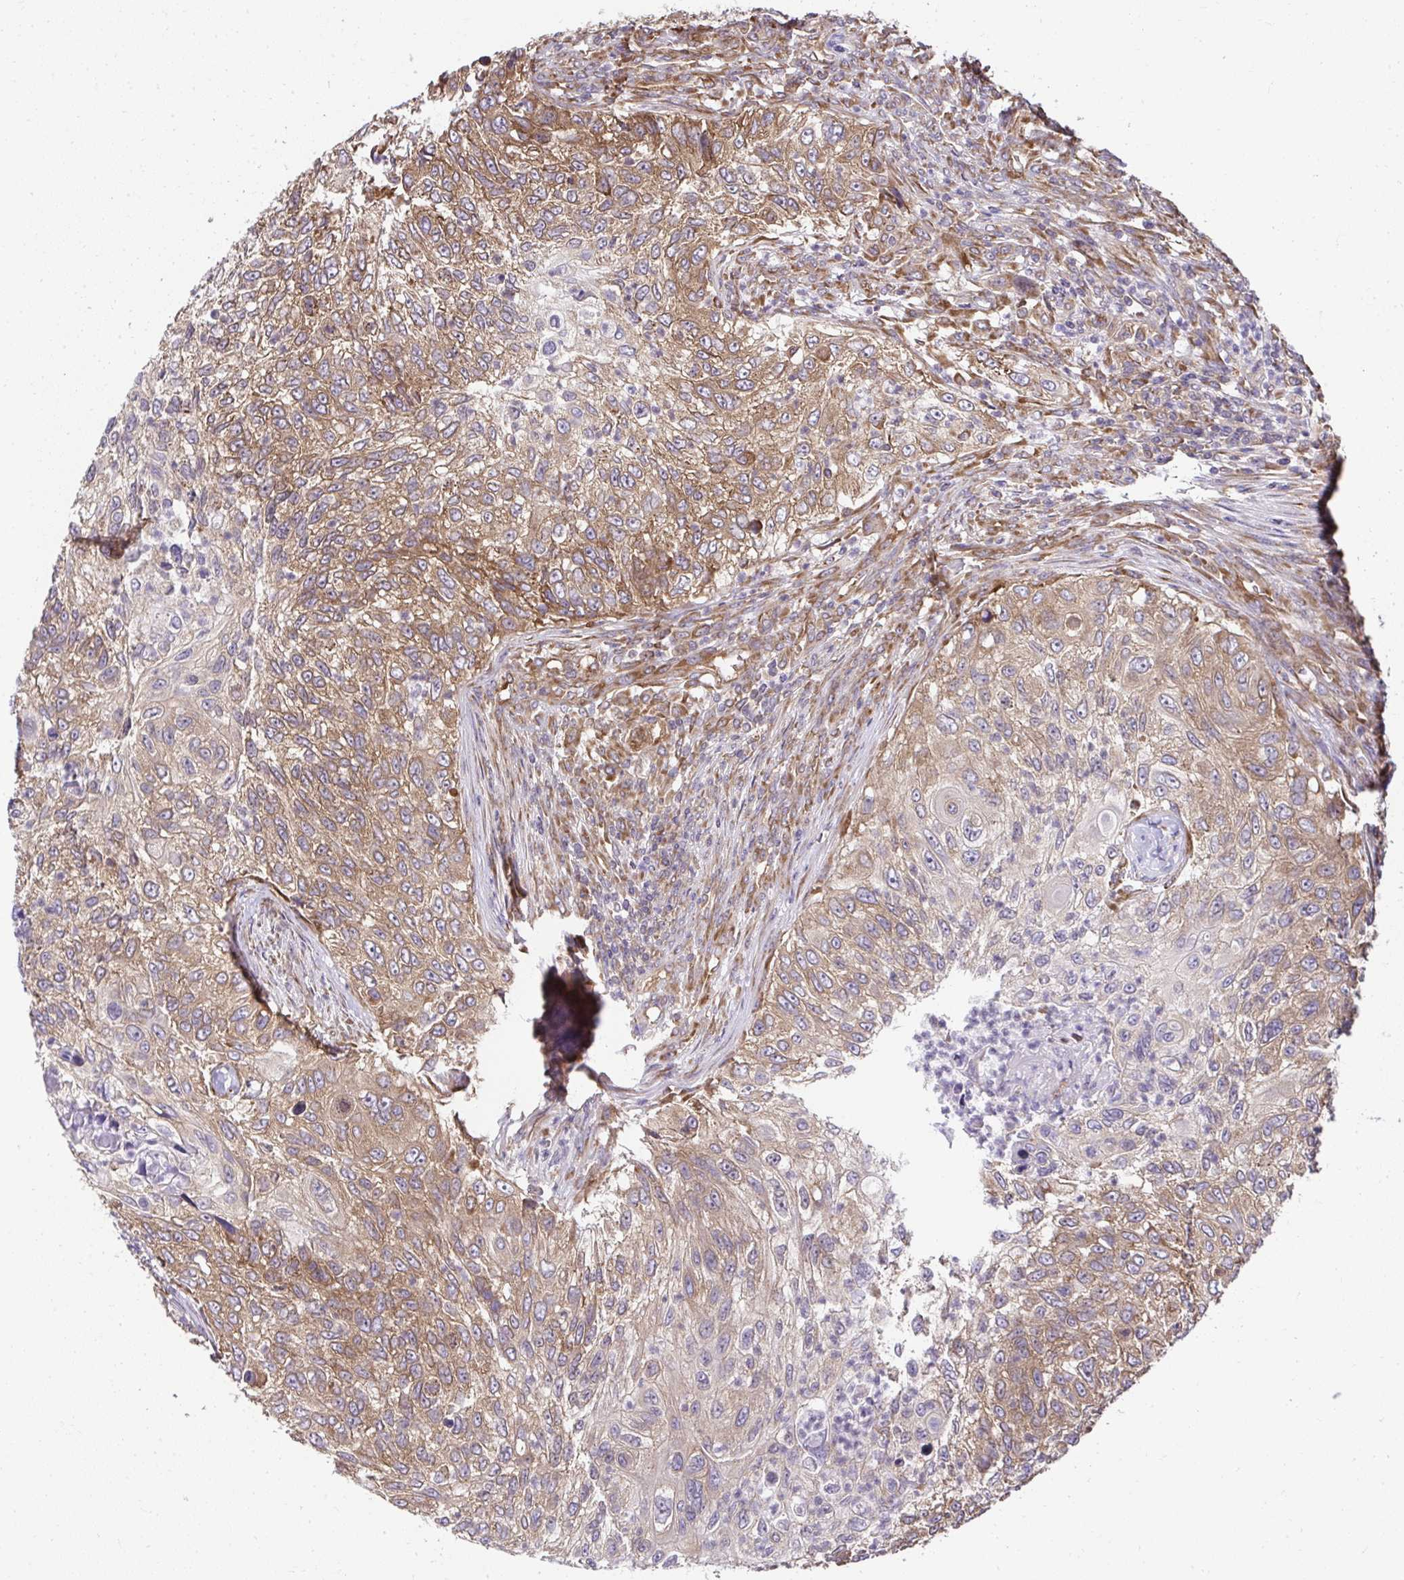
{"staining": {"intensity": "moderate", "quantity": ">75%", "location": "cytoplasmic/membranous"}, "tissue": "urothelial cancer", "cell_type": "Tumor cells", "image_type": "cancer", "snomed": [{"axis": "morphology", "description": "Urothelial carcinoma, High grade"}, {"axis": "topography", "description": "Urinary bladder"}], "caption": "High-grade urothelial carcinoma tissue exhibits moderate cytoplasmic/membranous staining in approximately >75% of tumor cells", "gene": "RPS7", "patient": {"sex": "female", "age": 60}}